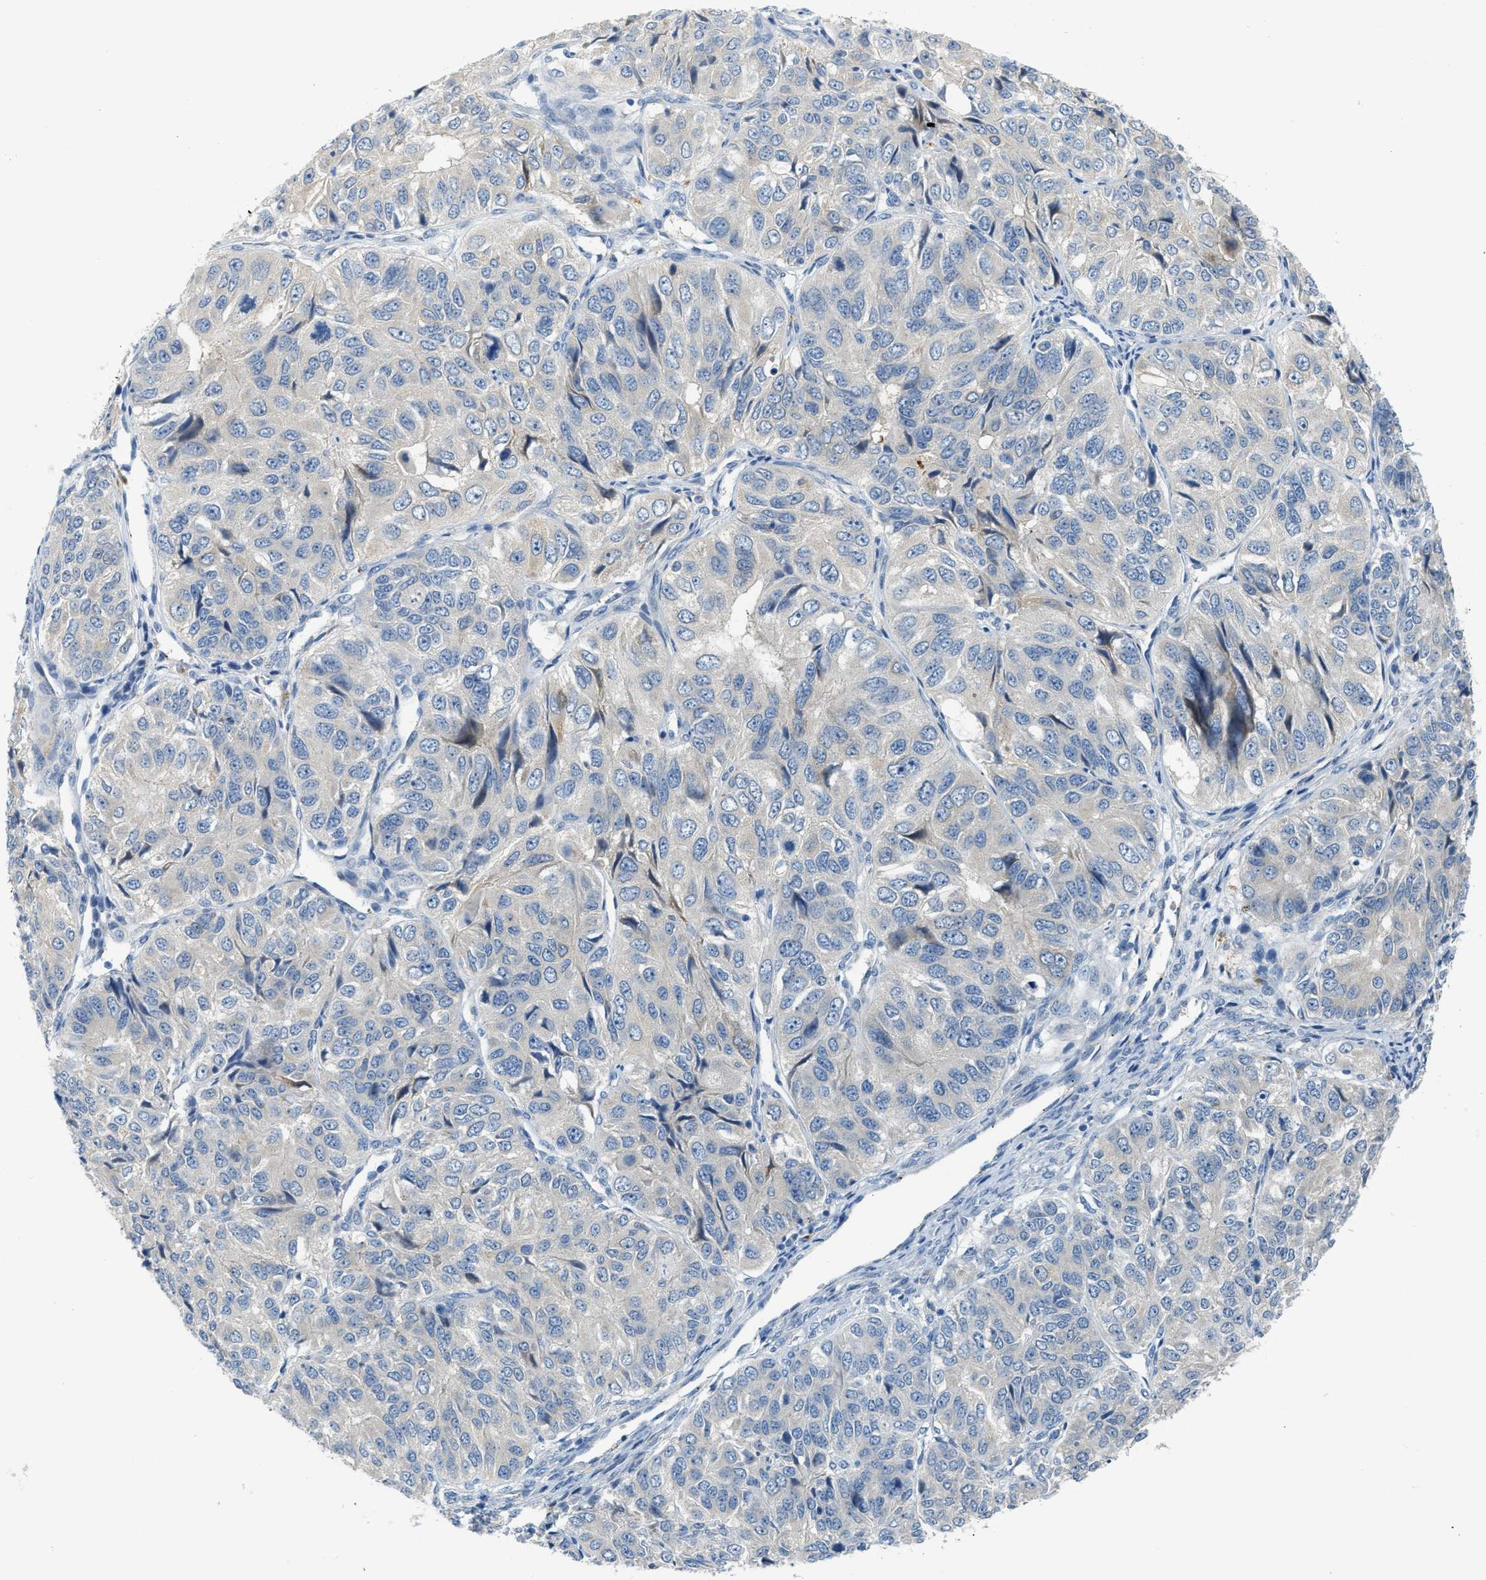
{"staining": {"intensity": "negative", "quantity": "none", "location": "none"}, "tissue": "ovarian cancer", "cell_type": "Tumor cells", "image_type": "cancer", "snomed": [{"axis": "morphology", "description": "Carcinoma, endometroid"}, {"axis": "topography", "description": "Ovary"}], "caption": "This histopathology image is of ovarian cancer stained with immunohistochemistry to label a protein in brown with the nuclei are counter-stained blue. There is no staining in tumor cells. The staining was performed using DAB to visualize the protein expression in brown, while the nuclei were stained in blue with hematoxylin (Magnification: 20x).", "gene": "KLHDC10", "patient": {"sex": "female", "age": 51}}